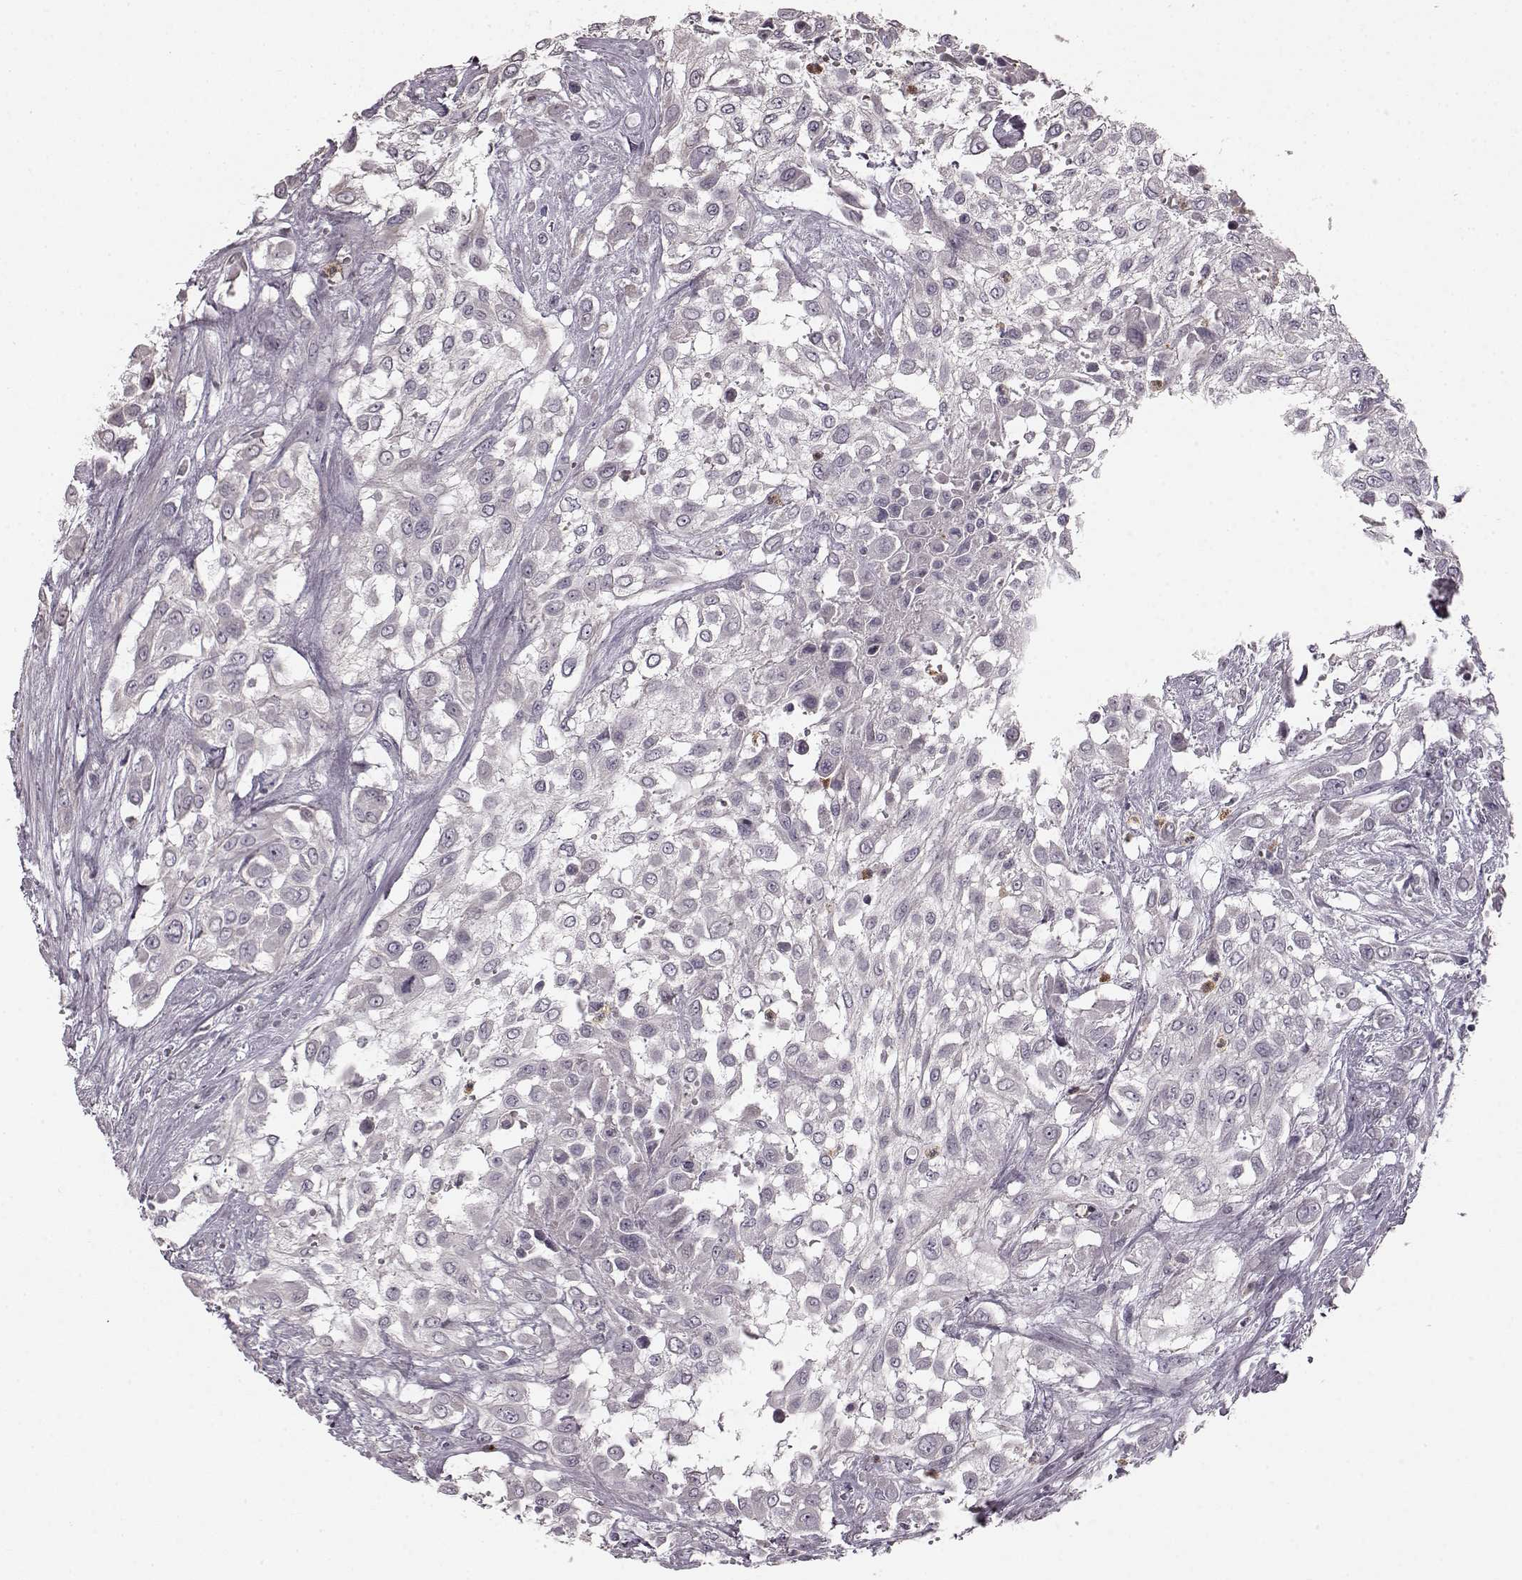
{"staining": {"intensity": "negative", "quantity": "none", "location": "none"}, "tissue": "urothelial cancer", "cell_type": "Tumor cells", "image_type": "cancer", "snomed": [{"axis": "morphology", "description": "Urothelial carcinoma, High grade"}, {"axis": "topography", "description": "Urinary bladder"}], "caption": "A high-resolution histopathology image shows immunohistochemistry (IHC) staining of urothelial cancer, which shows no significant expression in tumor cells.", "gene": "CHIT1", "patient": {"sex": "male", "age": 57}}